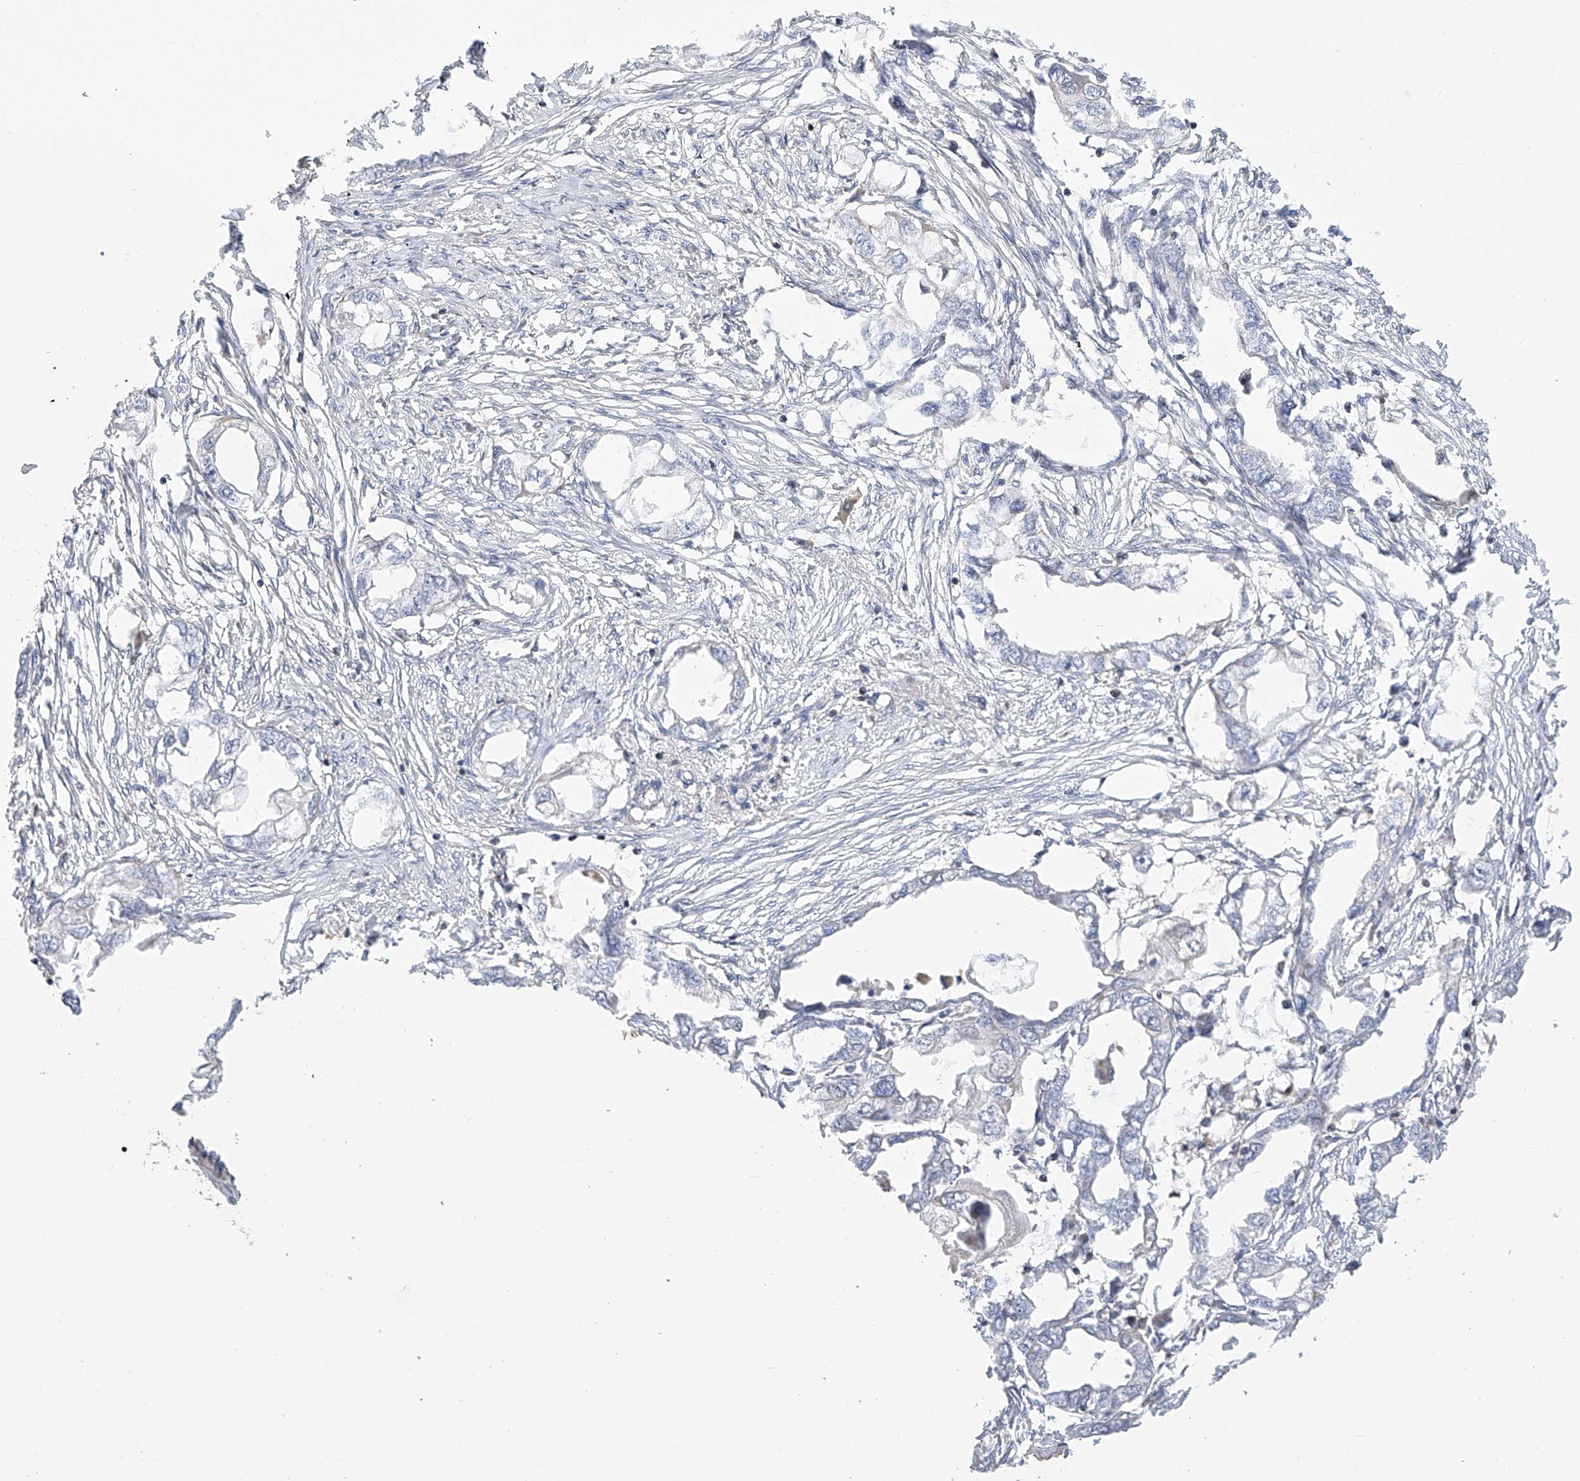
{"staining": {"intensity": "negative", "quantity": "none", "location": "none"}, "tissue": "endometrial cancer", "cell_type": "Tumor cells", "image_type": "cancer", "snomed": [{"axis": "morphology", "description": "Adenocarcinoma, NOS"}, {"axis": "morphology", "description": "Adenocarcinoma, metastatic, NOS"}, {"axis": "topography", "description": "Adipose tissue"}, {"axis": "topography", "description": "Endometrium"}], "caption": "Endometrial metastatic adenocarcinoma was stained to show a protein in brown. There is no significant staining in tumor cells. Nuclei are stained in blue.", "gene": "SLCO4A1", "patient": {"sex": "female", "age": 67}}